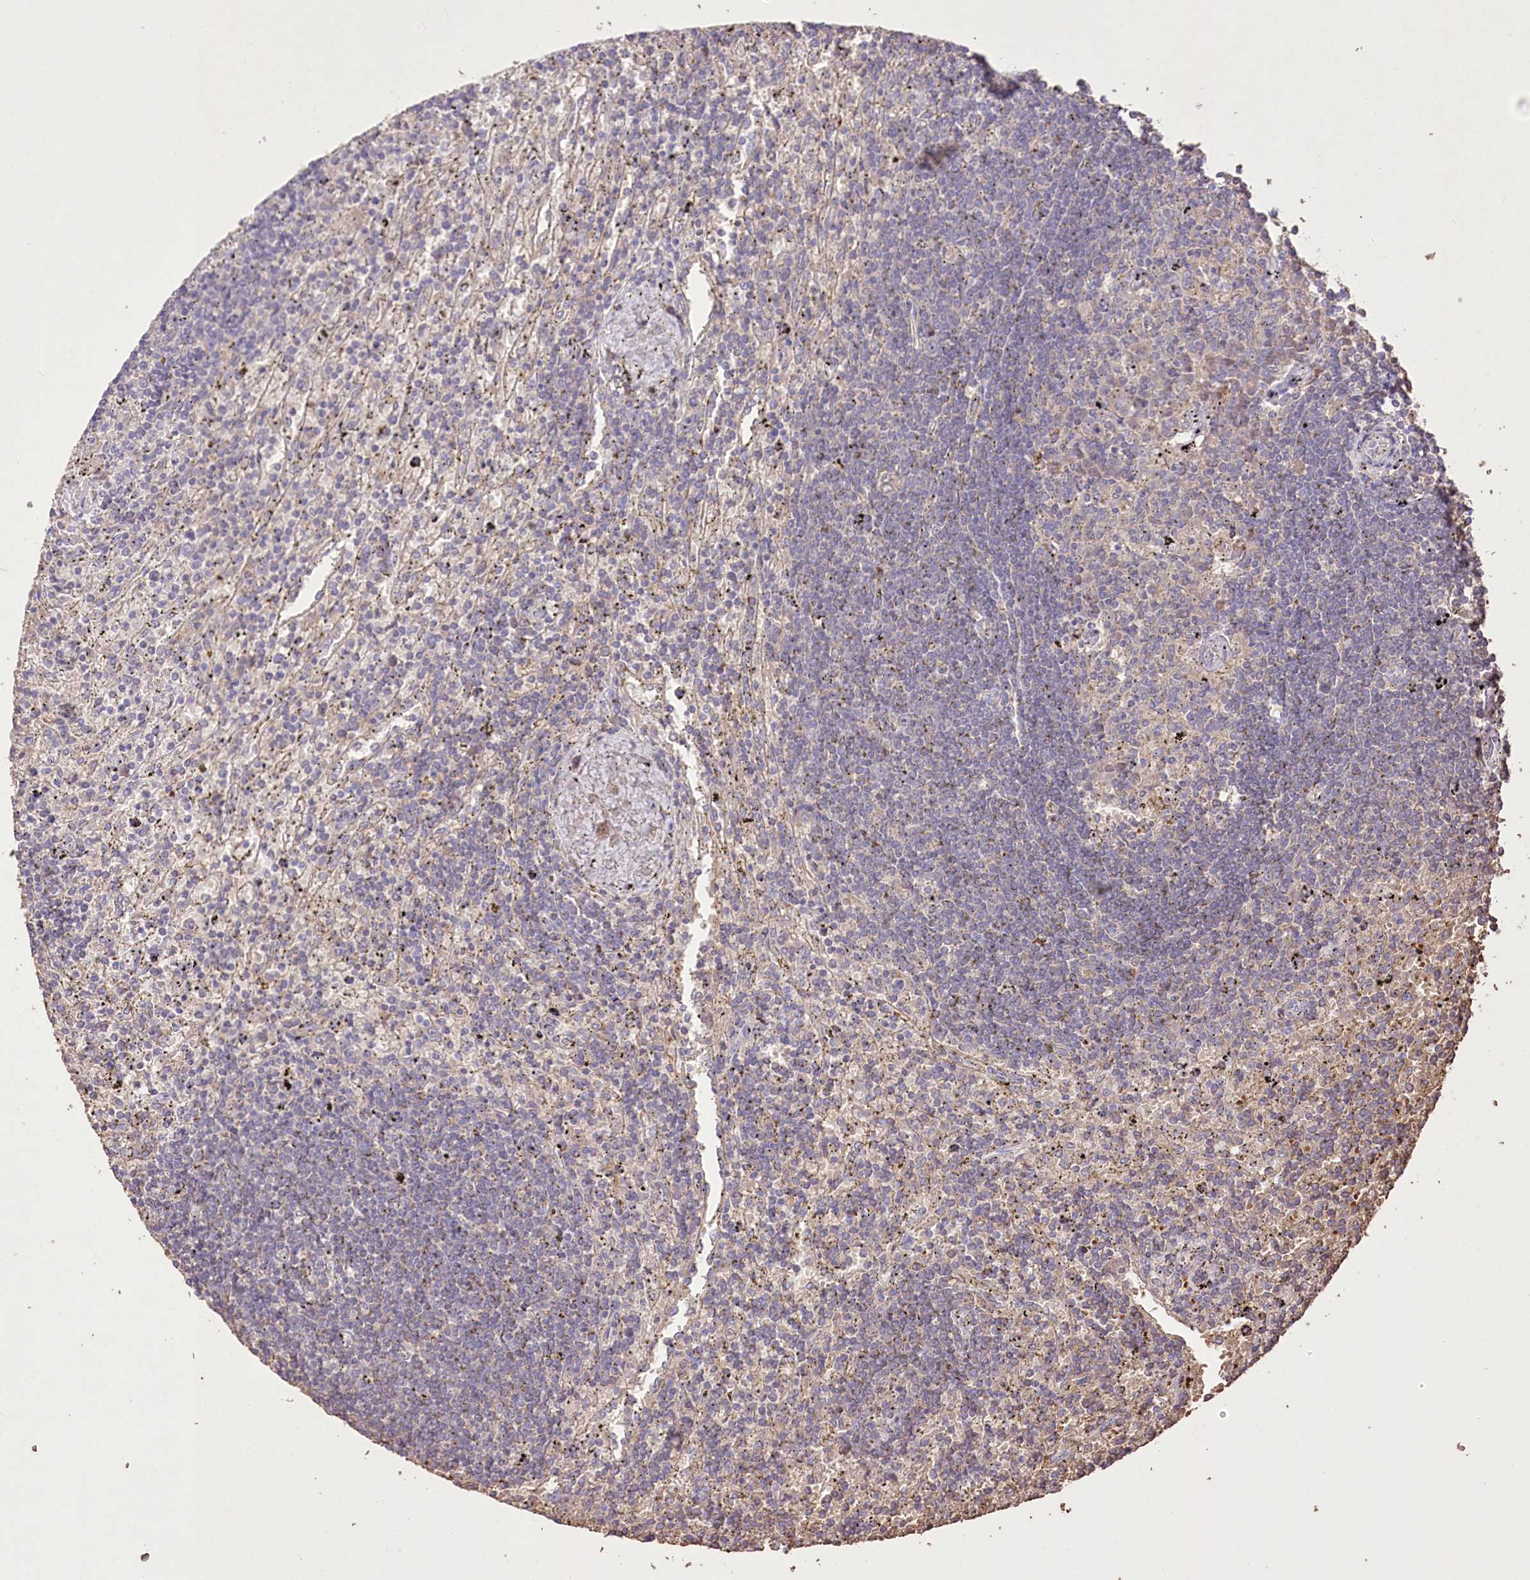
{"staining": {"intensity": "negative", "quantity": "none", "location": "none"}, "tissue": "lymphoma", "cell_type": "Tumor cells", "image_type": "cancer", "snomed": [{"axis": "morphology", "description": "Malignant lymphoma, non-Hodgkin's type, Low grade"}, {"axis": "topography", "description": "Spleen"}], "caption": "This is a photomicrograph of immunohistochemistry (IHC) staining of lymphoma, which shows no expression in tumor cells. (Brightfield microscopy of DAB (3,3'-diaminobenzidine) IHC at high magnification).", "gene": "PRSS53", "patient": {"sex": "male", "age": 76}}